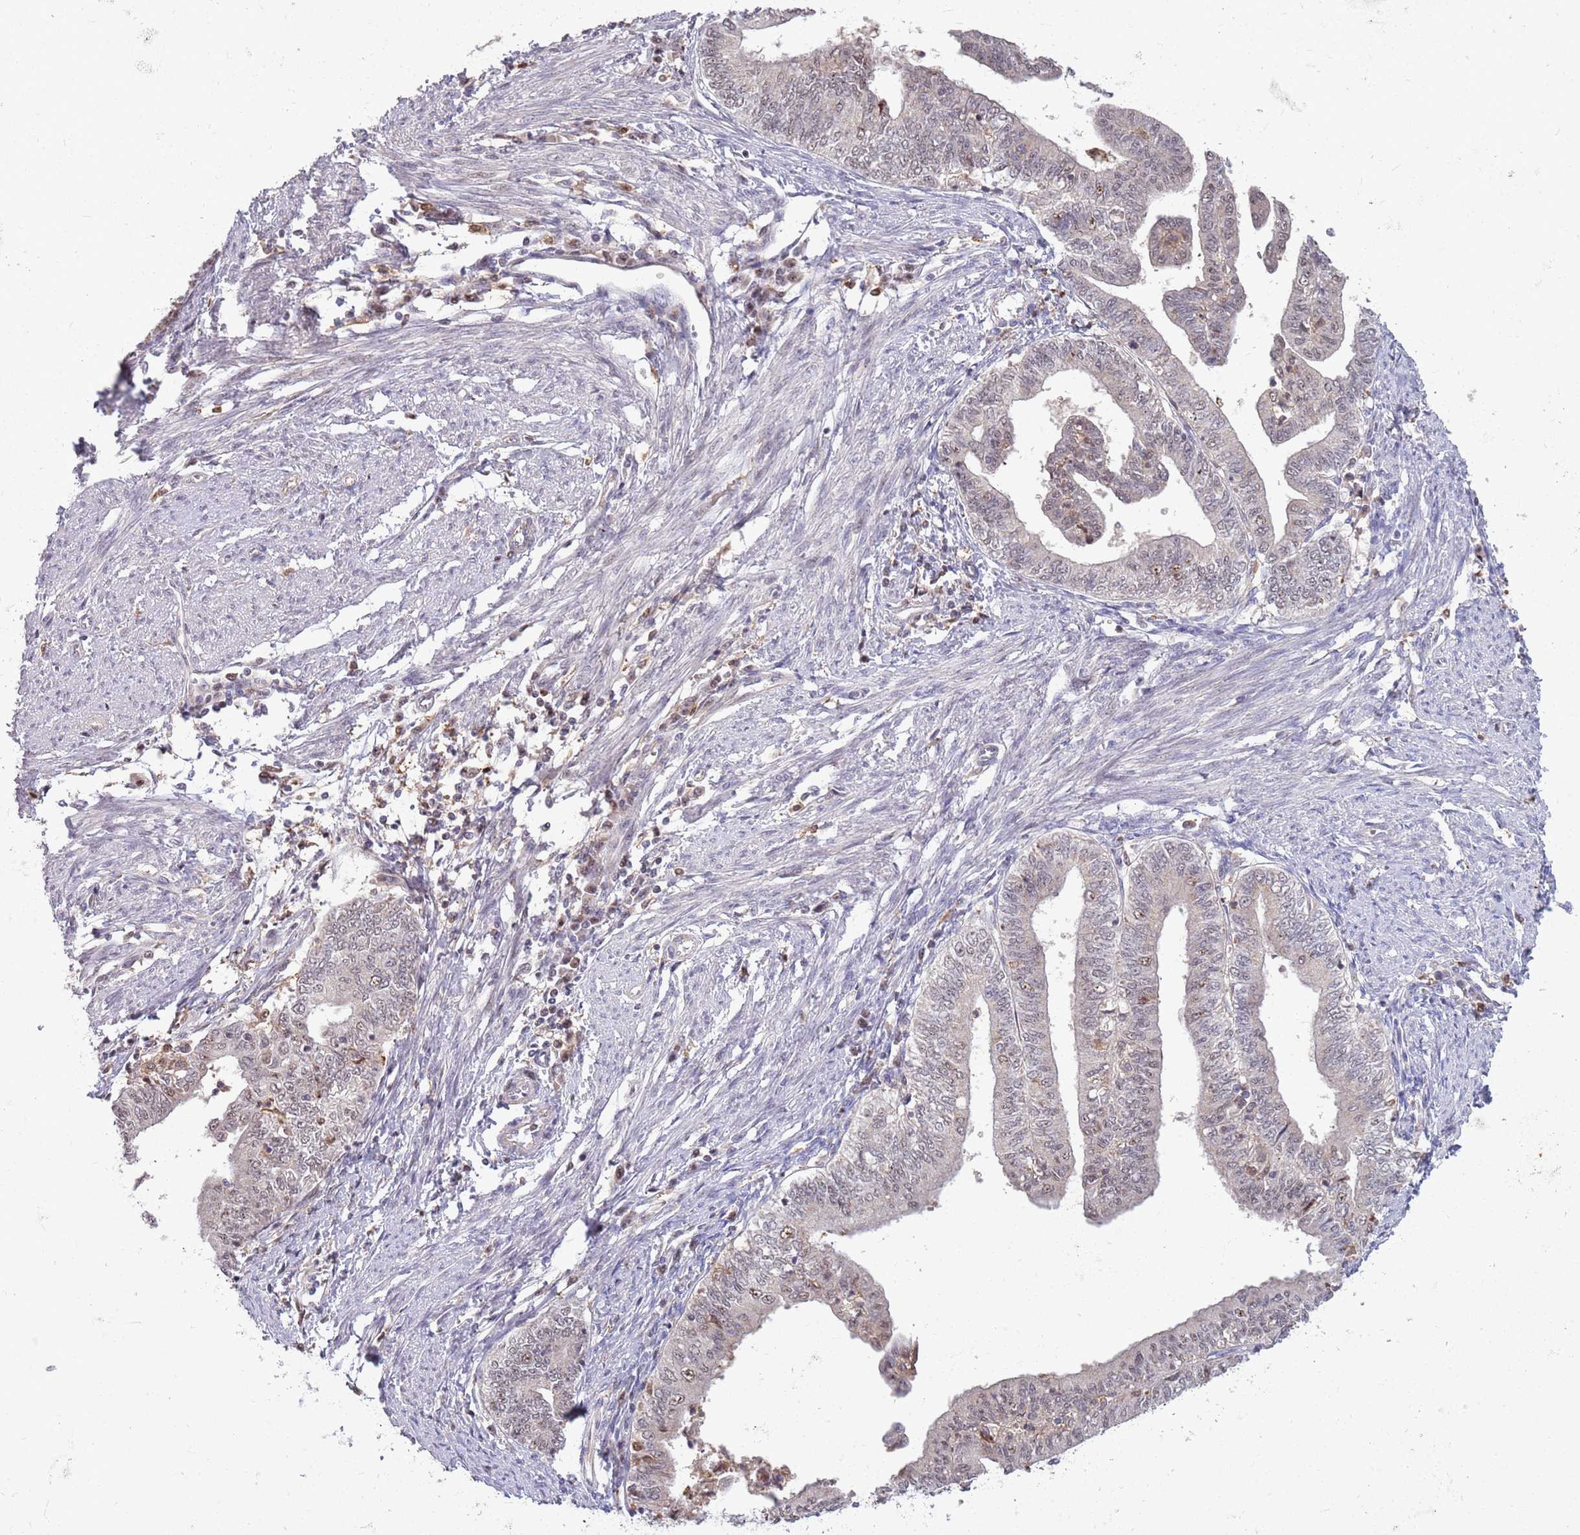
{"staining": {"intensity": "weak", "quantity": "<25%", "location": "nuclear"}, "tissue": "endometrial cancer", "cell_type": "Tumor cells", "image_type": "cancer", "snomed": [{"axis": "morphology", "description": "Adenocarcinoma, NOS"}, {"axis": "topography", "description": "Endometrium"}], "caption": "IHC of endometrial cancer (adenocarcinoma) reveals no positivity in tumor cells.", "gene": "CCNJL", "patient": {"sex": "female", "age": 66}}